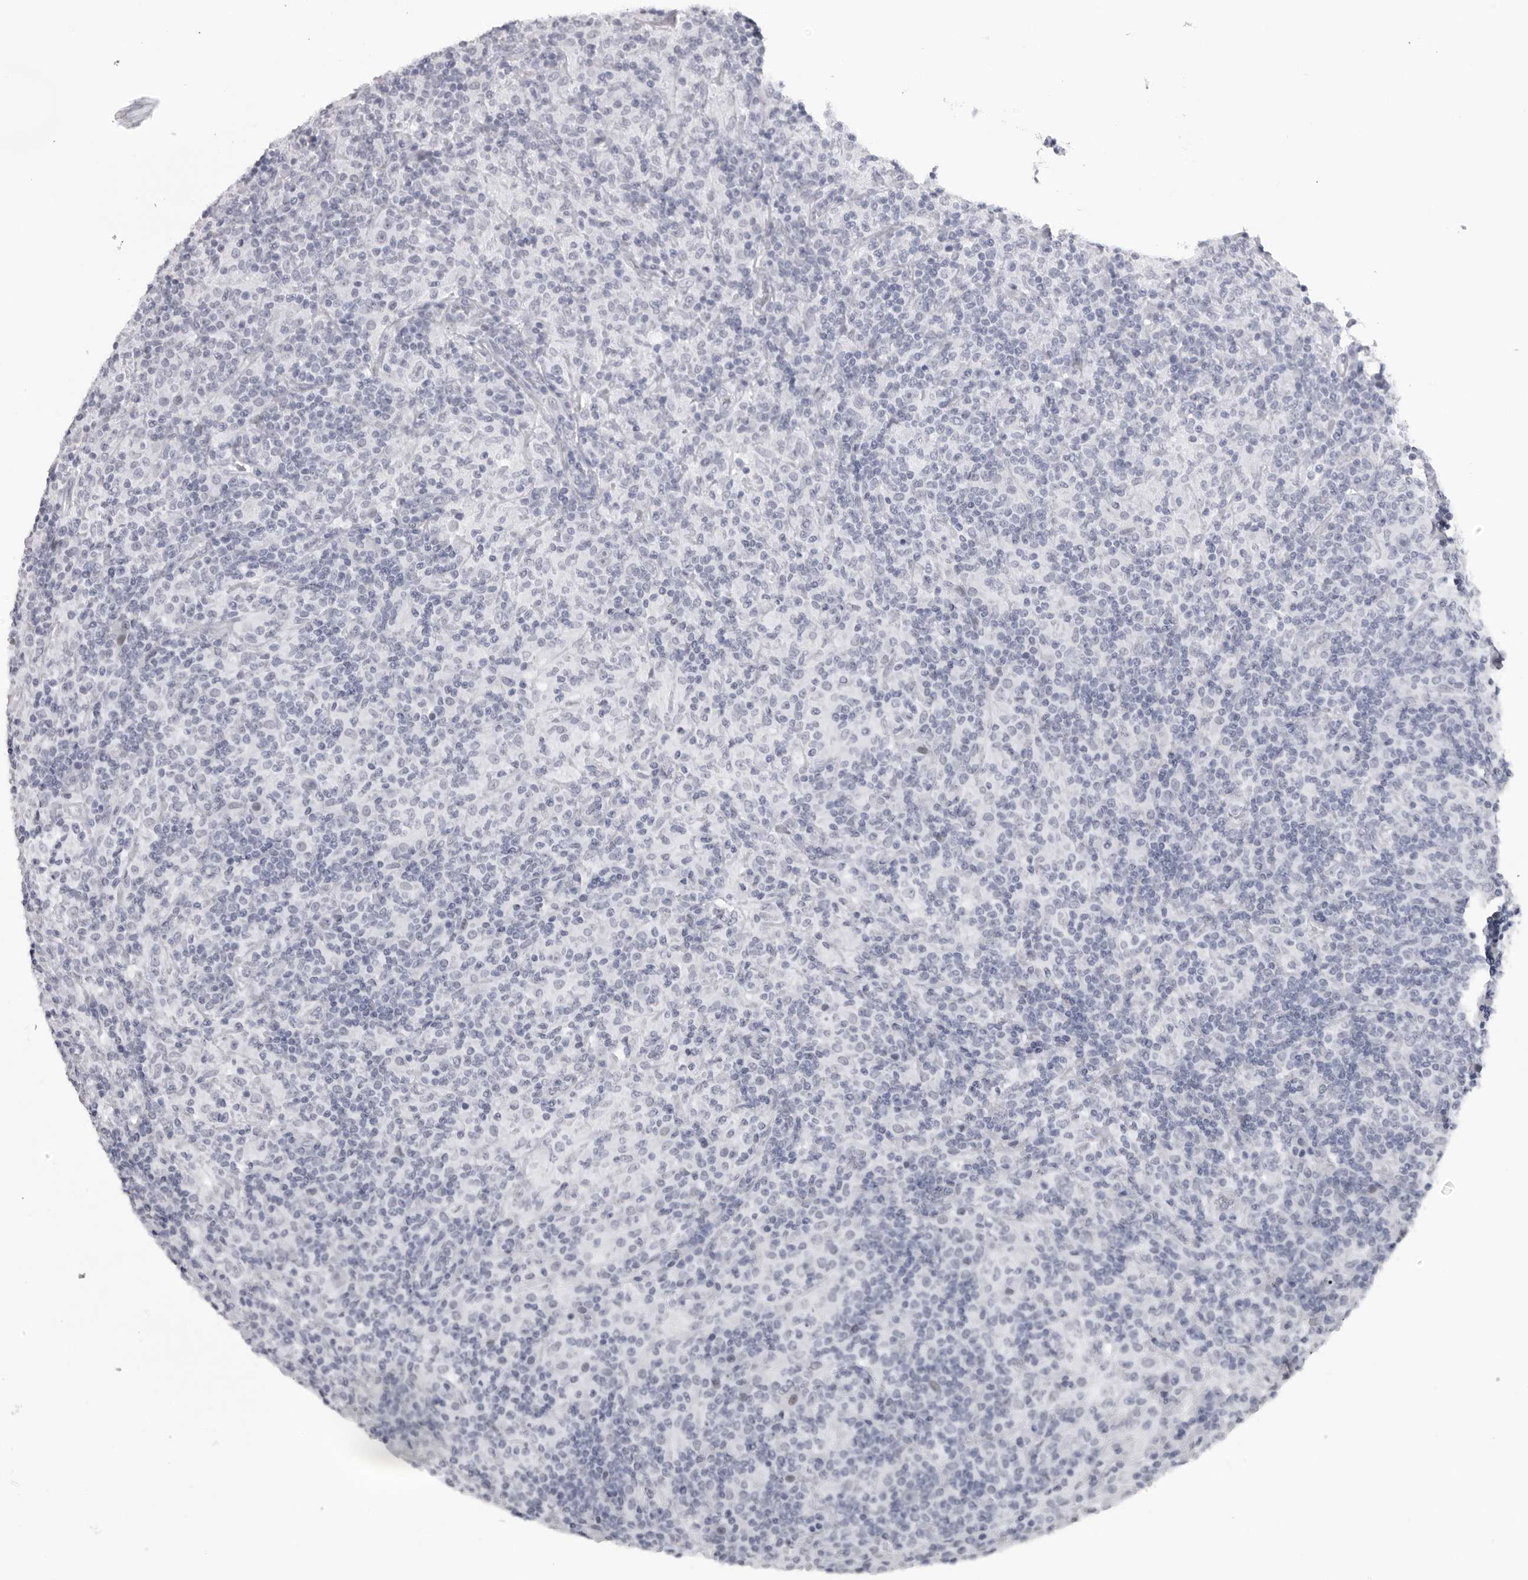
{"staining": {"intensity": "negative", "quantity": "none", "location": "none"}, "tissue": "lymphoma", "cell_type": "Tumor cells", "image_type": "cancer", "snomed": [{"axis": "morphology", "description": "Hodgkin's disease, NOS"}, {"axis": "topography", "description": "Lymph node"}], "caption": "IHC of Hodgkin's disease displays no positivity in tumor cells. (DAB immunohistochemistry (IHC) with hematoxylin counter stain).", "gene": "ESPN", "patient": {"sex": "male", "age": 70}}